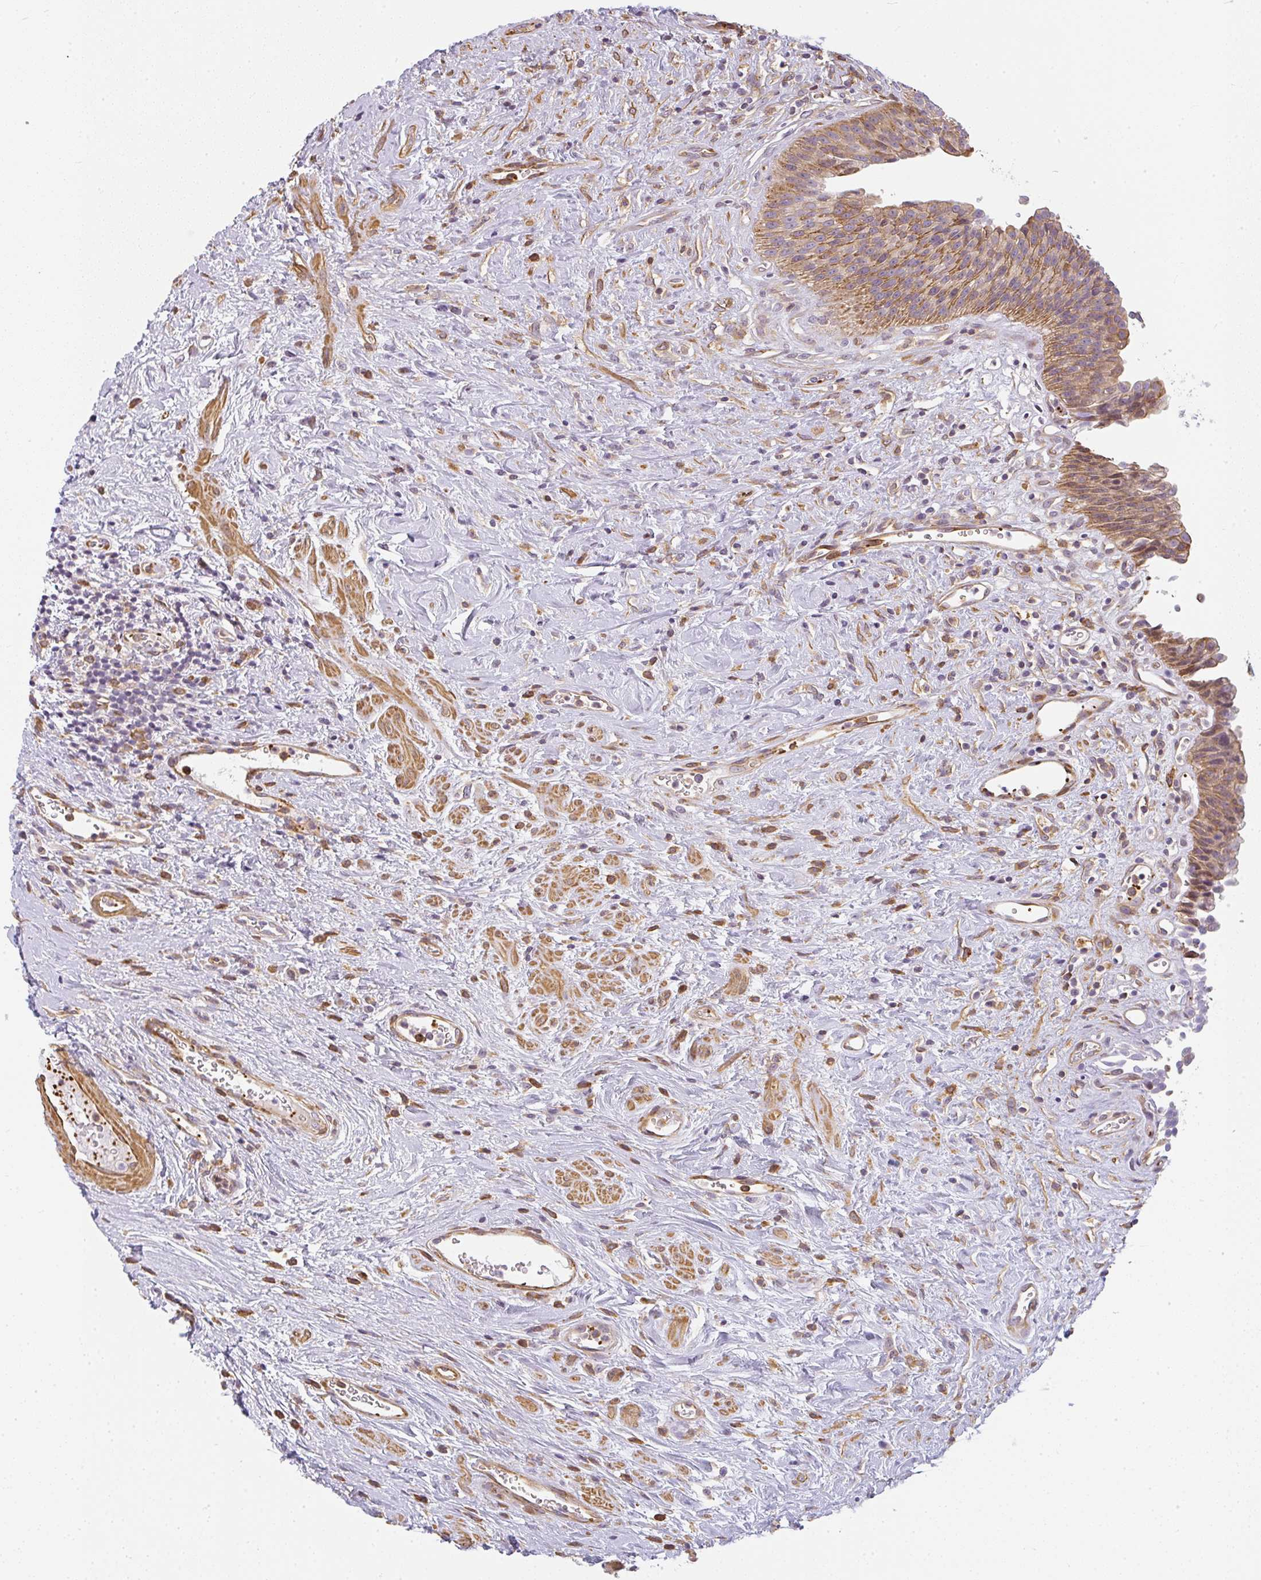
{"staining": {"intensity": "moderate", "quantity": ">75%", "location": "cytoplasmic/membranous"}, "tissue": "urinary bladder", "cell_type": "Urothelial cells", "image_type": "normal", "snomed": [{"axis": "morphology", "description": "Normal tissue, NOS"}, {"axis": "topography", "description": "Urinary bladder"}], "caption": "DAB (3,3'-diaminobenzidine) immunohistochemical staining of normal human urinary bladder exhibits moderate cytoplasmic/membranous protein staining in approximately >75% of urothelial cells.", "gene": "SULF1", "patient": {"sex": "female", "age": 56}}